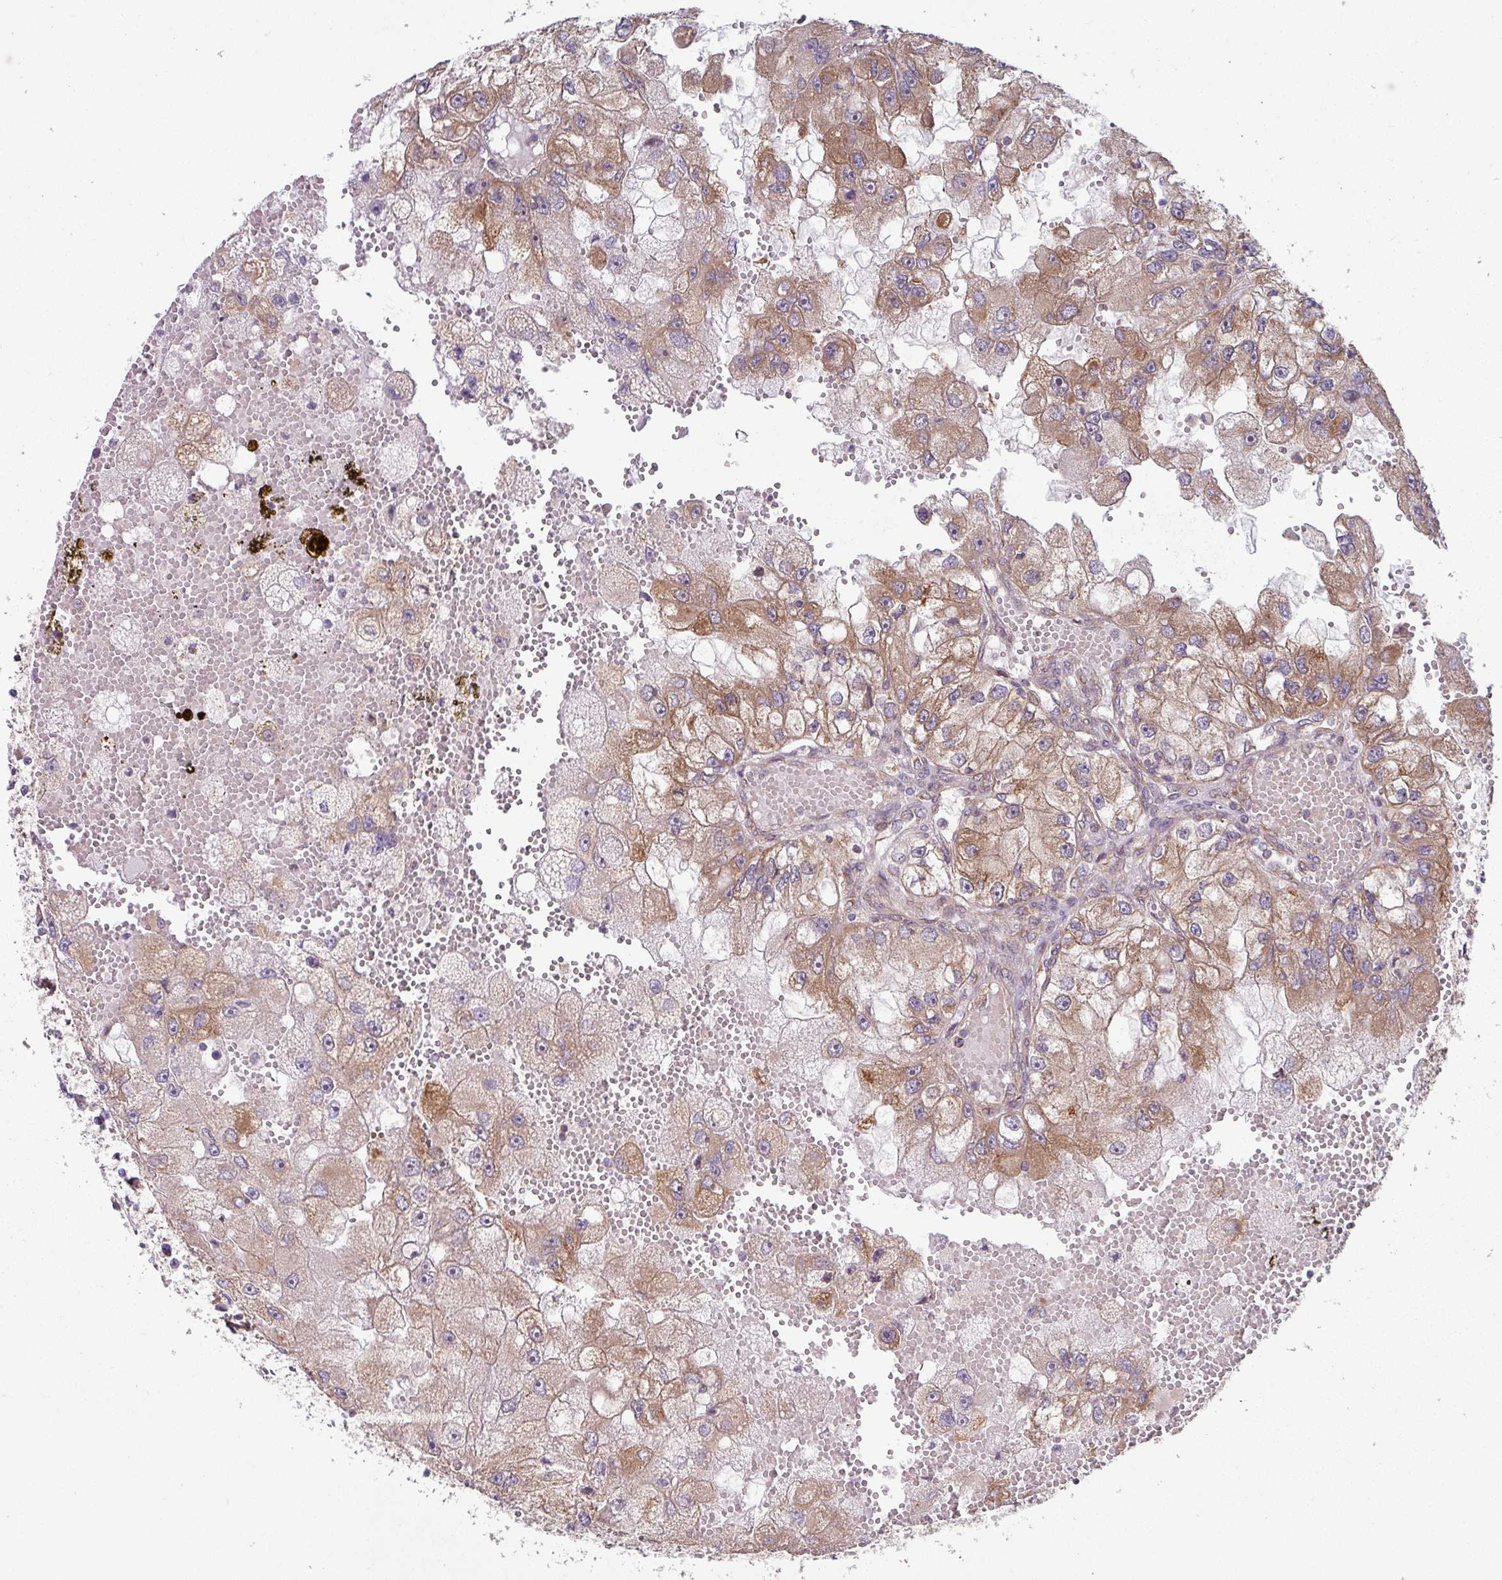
{"staining": {"intensity": "moderate", "quantity": ">75%", "location": "cytoplasmic/membranous"}, "tissue": "renal cancer", "cell_type": "Tumor cells", "image_type": "cancer", "snomed": [{"axis": "morphology", "description": "Adenocarcinoma, NOS"}, {"axis": "topography", "description": "Kidney"}], "caption": "This is an image of immunohistochemistry staining of renal adenocarcinoma, which shows moderate expression in the cytoplasmic/membranous of tumor cells.", "gene": "CAMLG", "patient": {"sex": "male", "age": 63}}